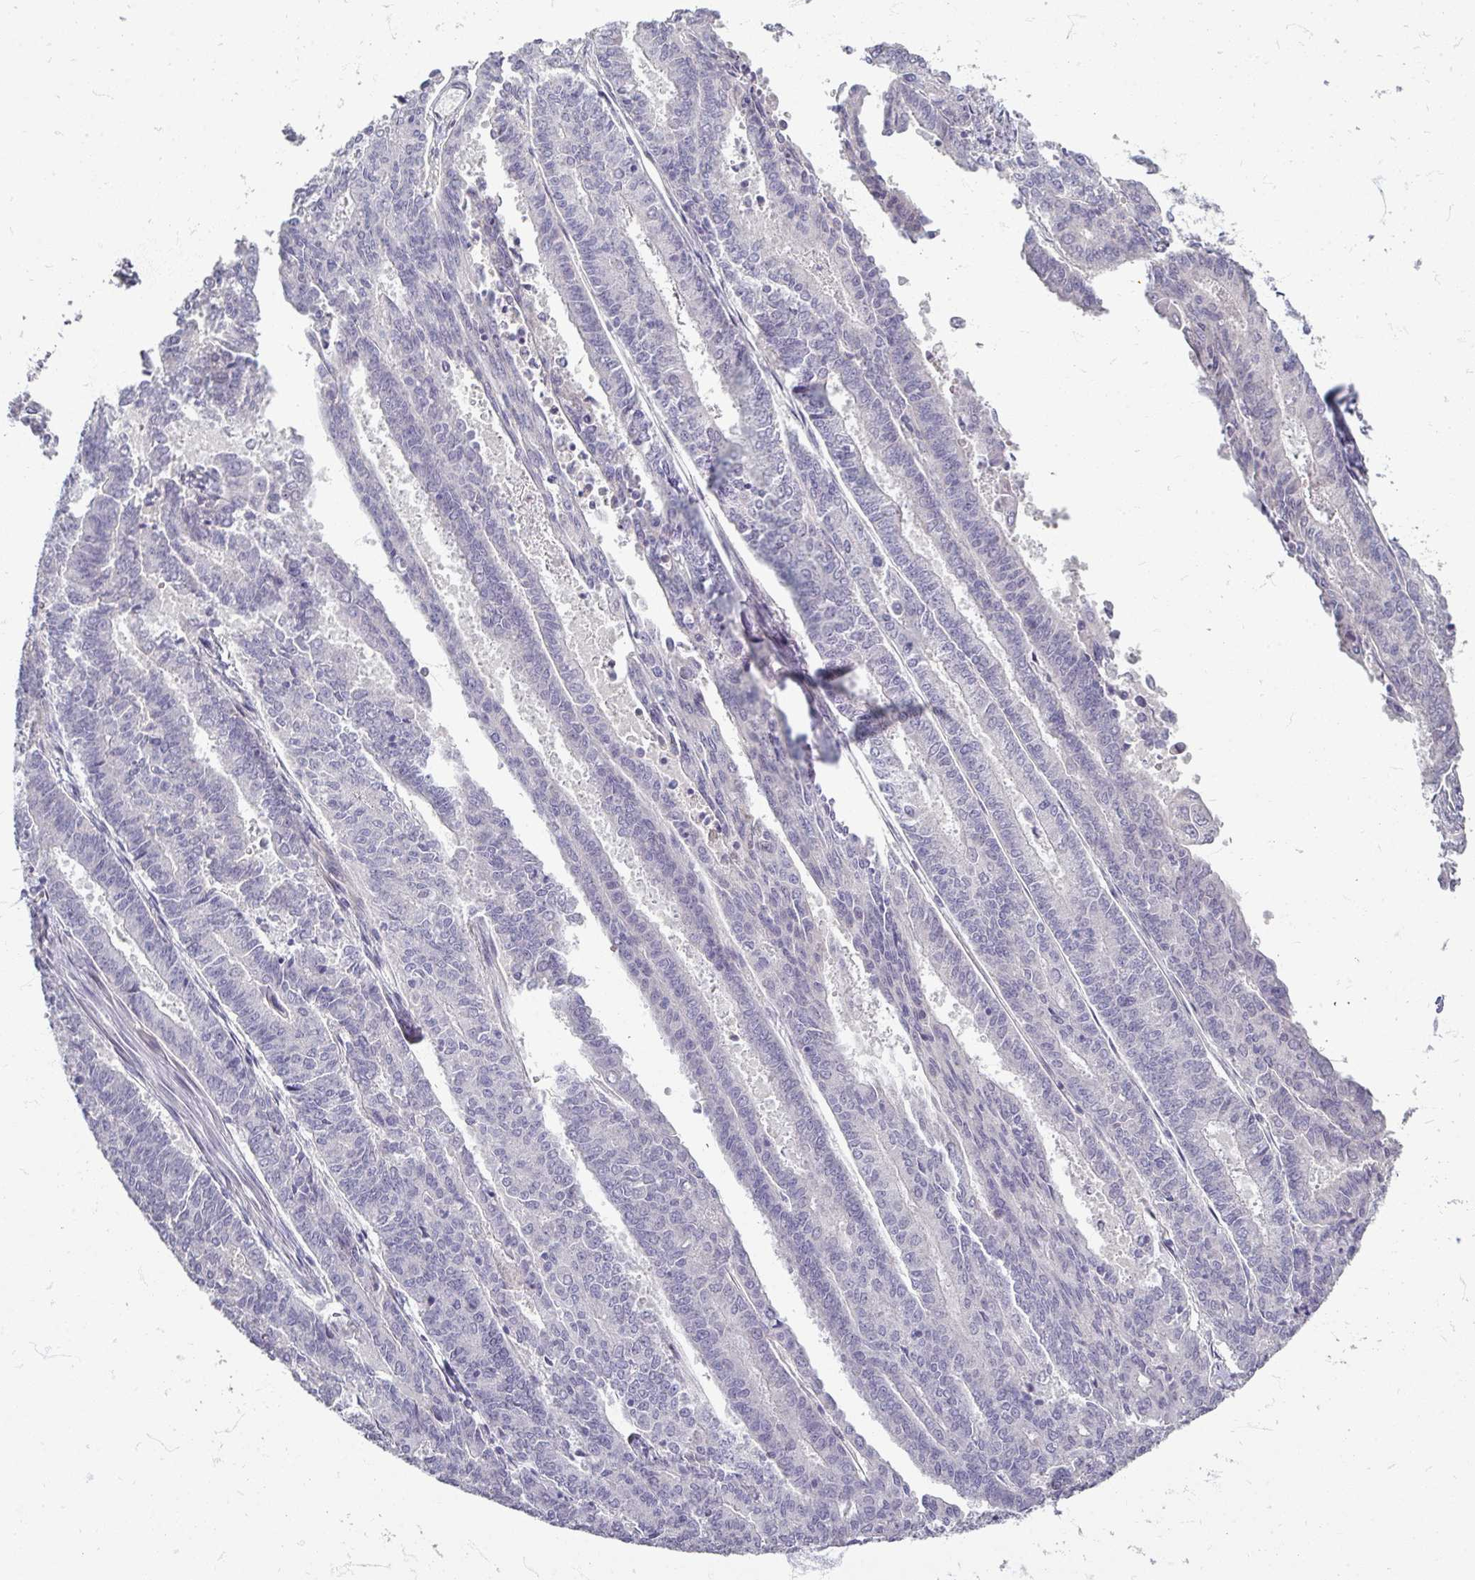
{"staining": {"intensity": "negative", "quantity": "none", "location": "none"}, "tissue": "endometrial cancer", "cell_type": "Tumor cells", "image_type": "cancer", "snomed": [{"axis": "morphology", "description": "Adenocarcinoma, NOS"}, {"axis": "topography", "description": "Endometrium"}], "caption": "Human endometrial cancer (adenocarcinoma) stained for a protein using immunohistochemistry shows no positivity in tumor cells.", "gene": "ZNF878", "patient": {"sex": "female", "age": 59}}